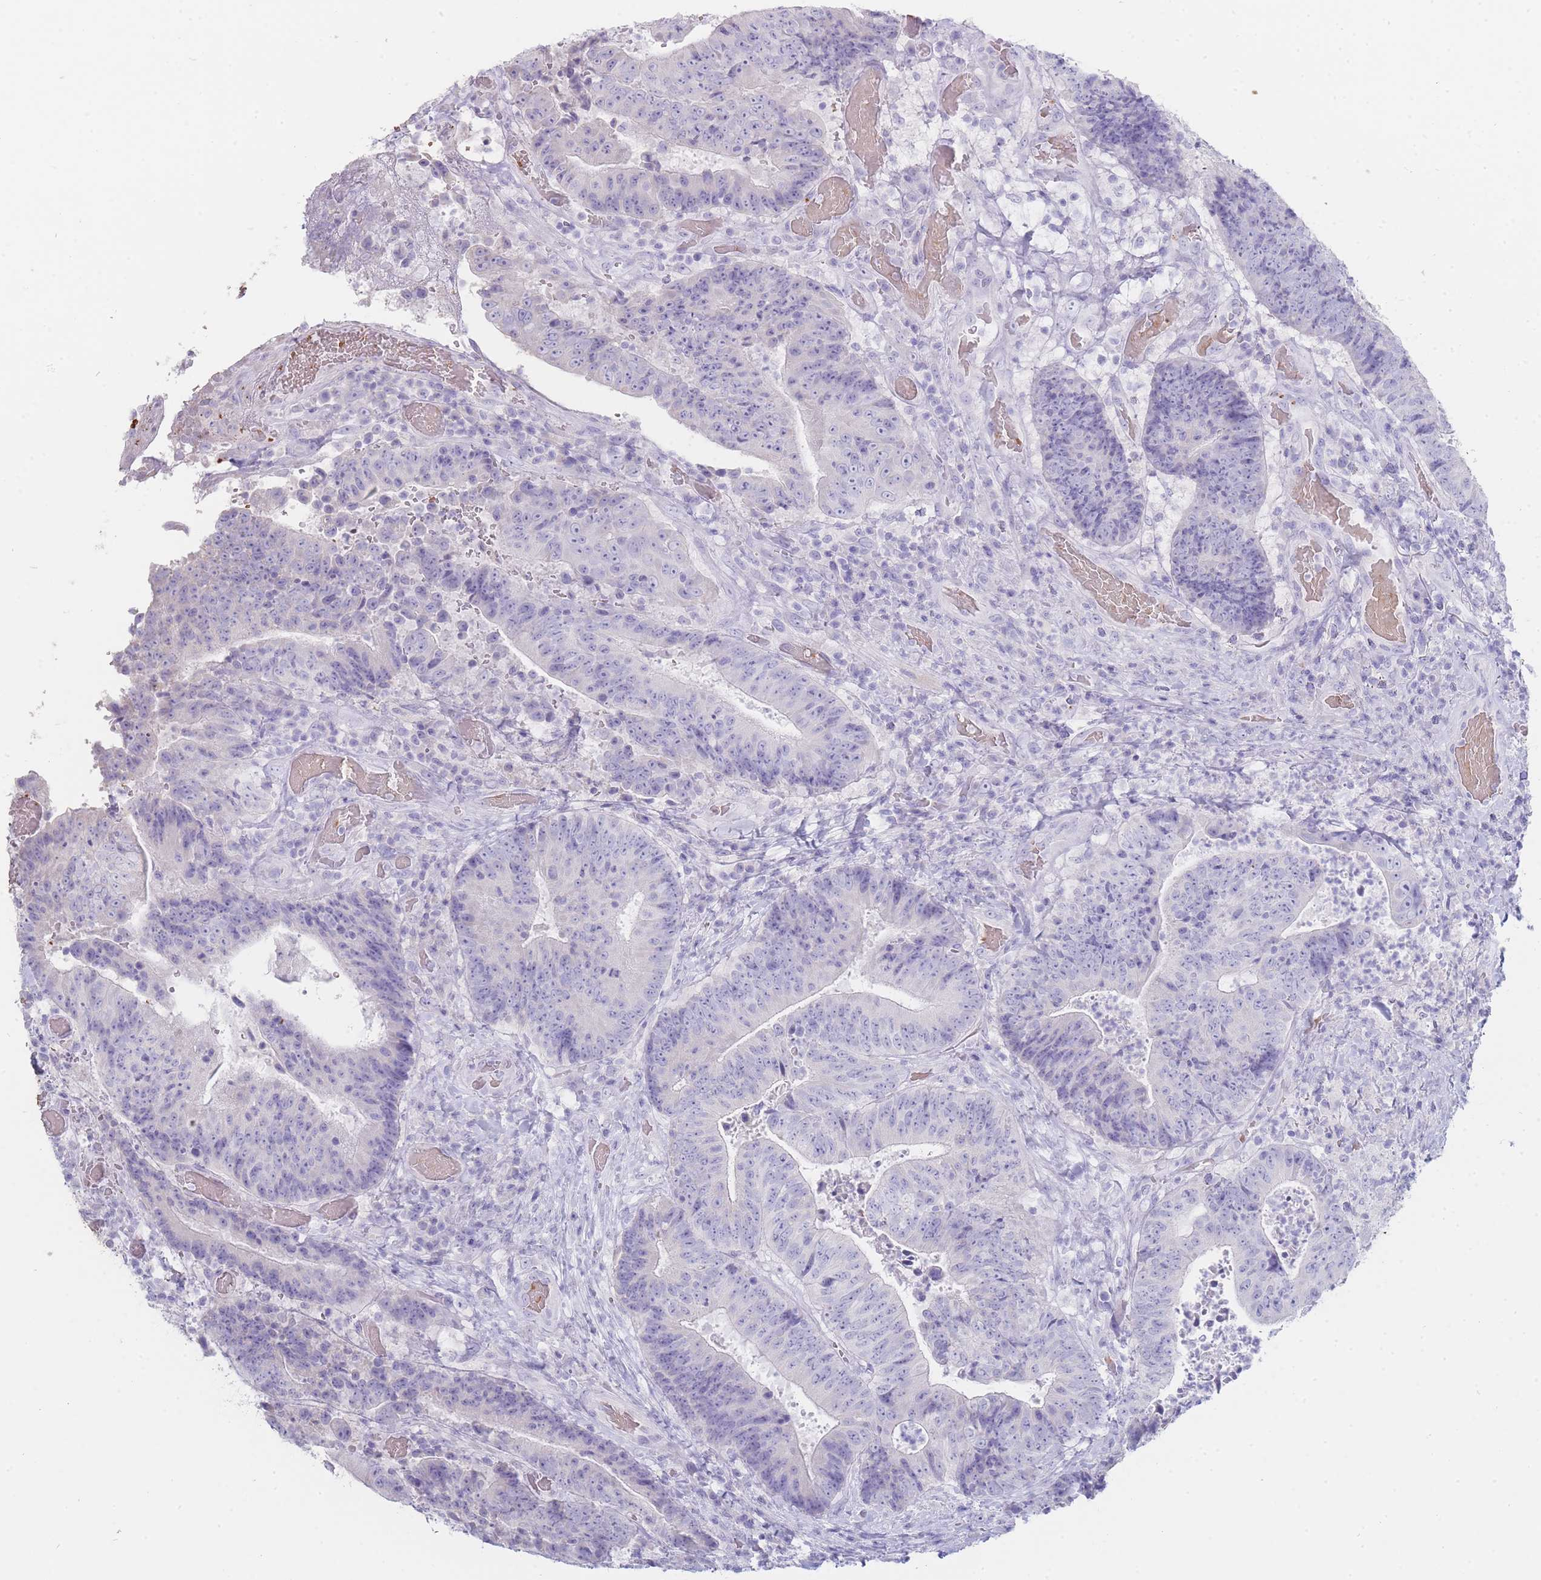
{"staining": {"intensity": "negative", "quantity": "none", "location": "none"}, "tissue": "colorectal cancer", "cell_type": "Tumor cells", "image_type": "cancer", "snomed": [{"axis": "morphology", "description": "Adenocarcinoma, NOS"}, {"axis": "topography", "description": "Rectum"}], "caption": "The IHC micrograph has no significant staining in tumor cells of adenocarcinoma (colorectal) tissue. (Stains: DAB (3,3'-diaminobenzidine) IHC with hematoxylin counter stain, Microscopy: brightfield microscopy at high magnification).", "gene": "HBG2", "patient": {"sex": "male", "age": 72}}